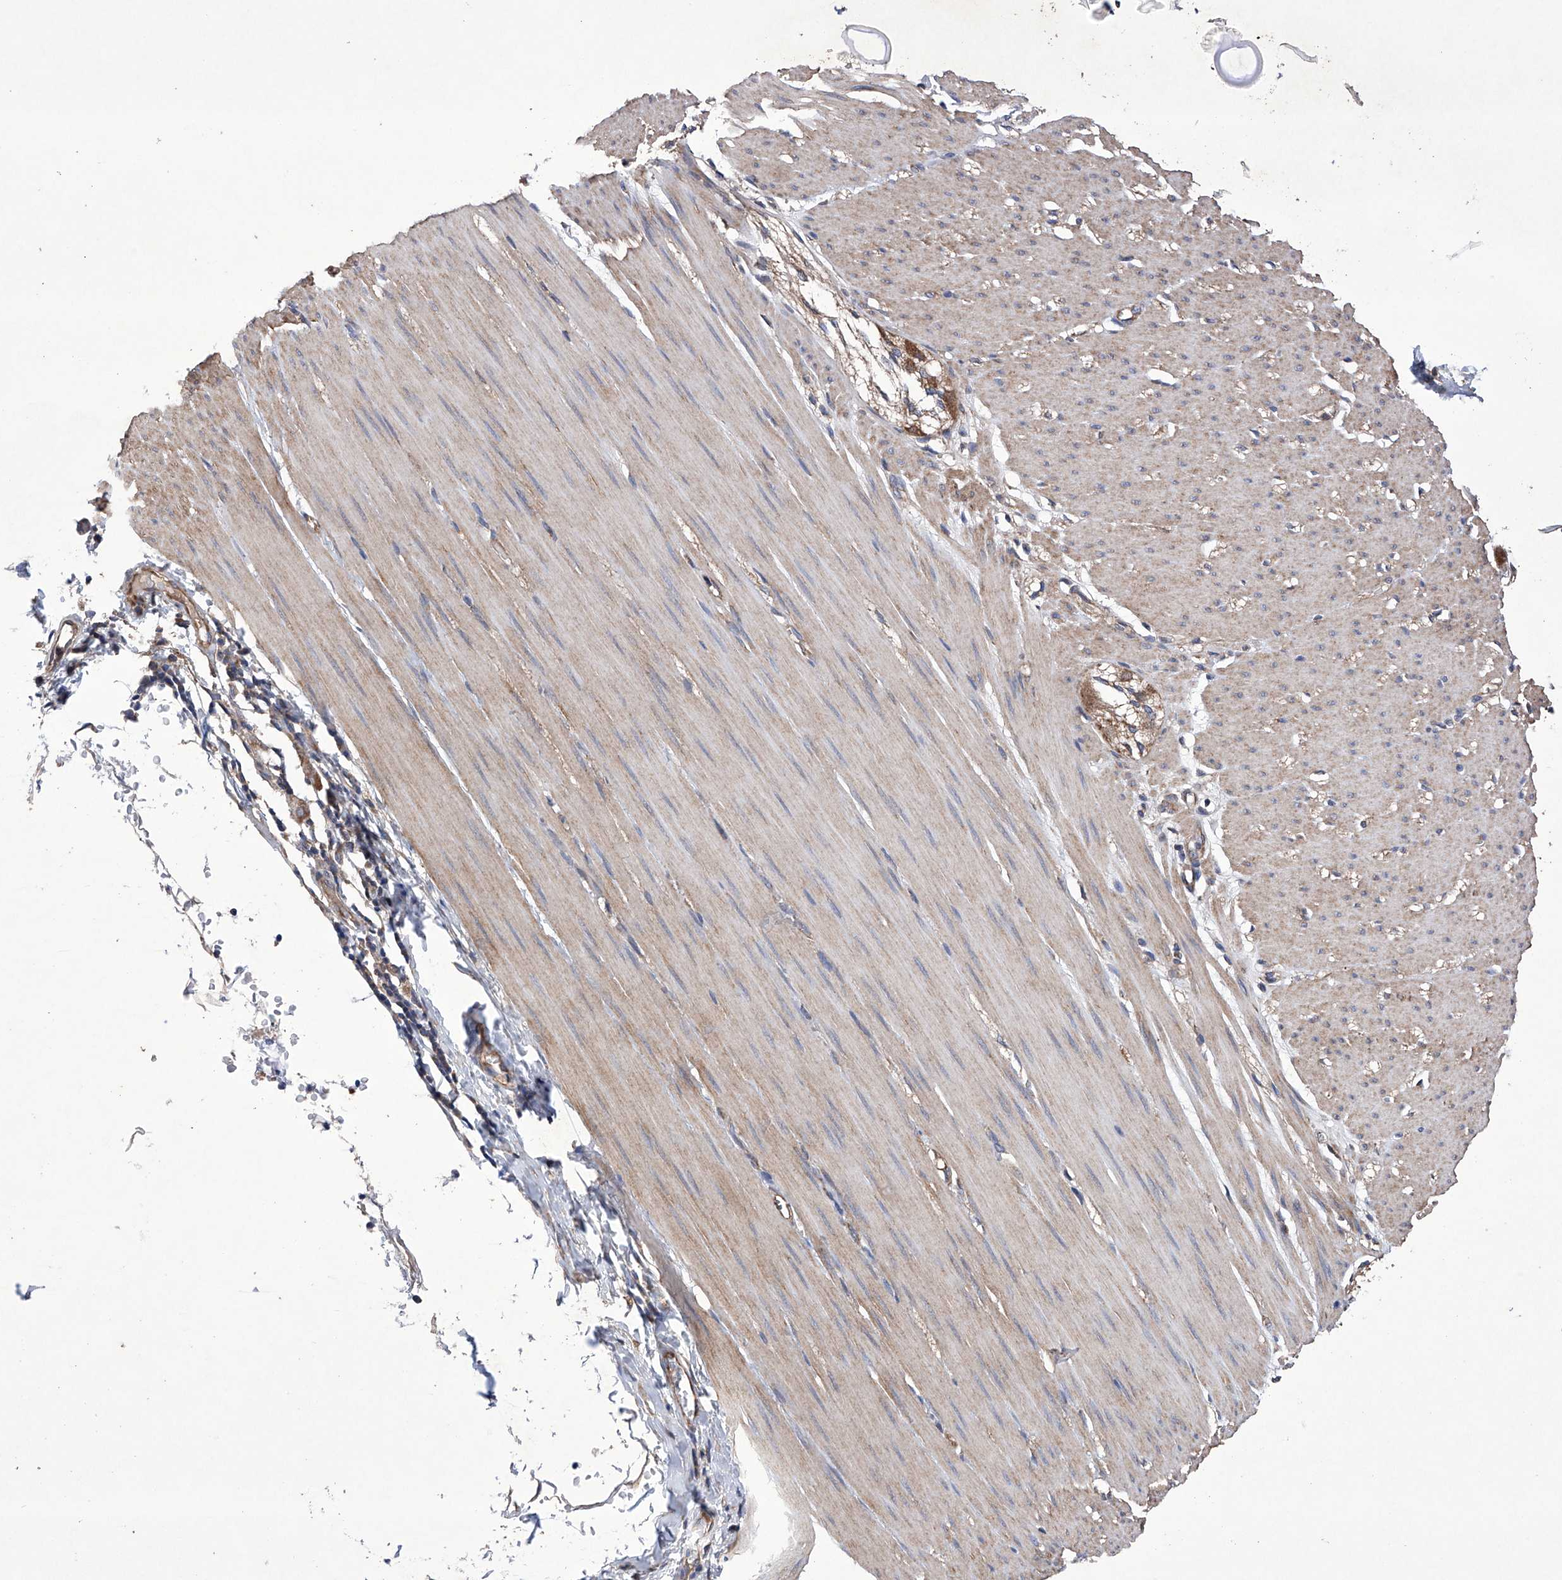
{"staining": {"intensity": "moderate", "quantity": ">75%", "location": "cytoplasmic/membranous"}, "tissue": "smooth muscle", "cell_type": "Smooth muscle cells", "image_type": "normal", "snomed": [{"axis": "morphology", "description": "Normal tissue, NOS"}, {"axis": "morphology", "description": "Adenocarcinoma, NOS"}, {"axis": "topography", "description": "Colon"}, {"axis": "topography", "description": "Peripheral nerve tissue"}], "caption": "Immunohistochemistry micrograph of unremarkable human smooth muscle stained for a protein (brown), which displays medium levels of moderate cytoplasmic/membranous staining in about >75% of smooth muscle cells.", "gene": "EFCAB2", "patient": {"sex": "male", "age": 14}}